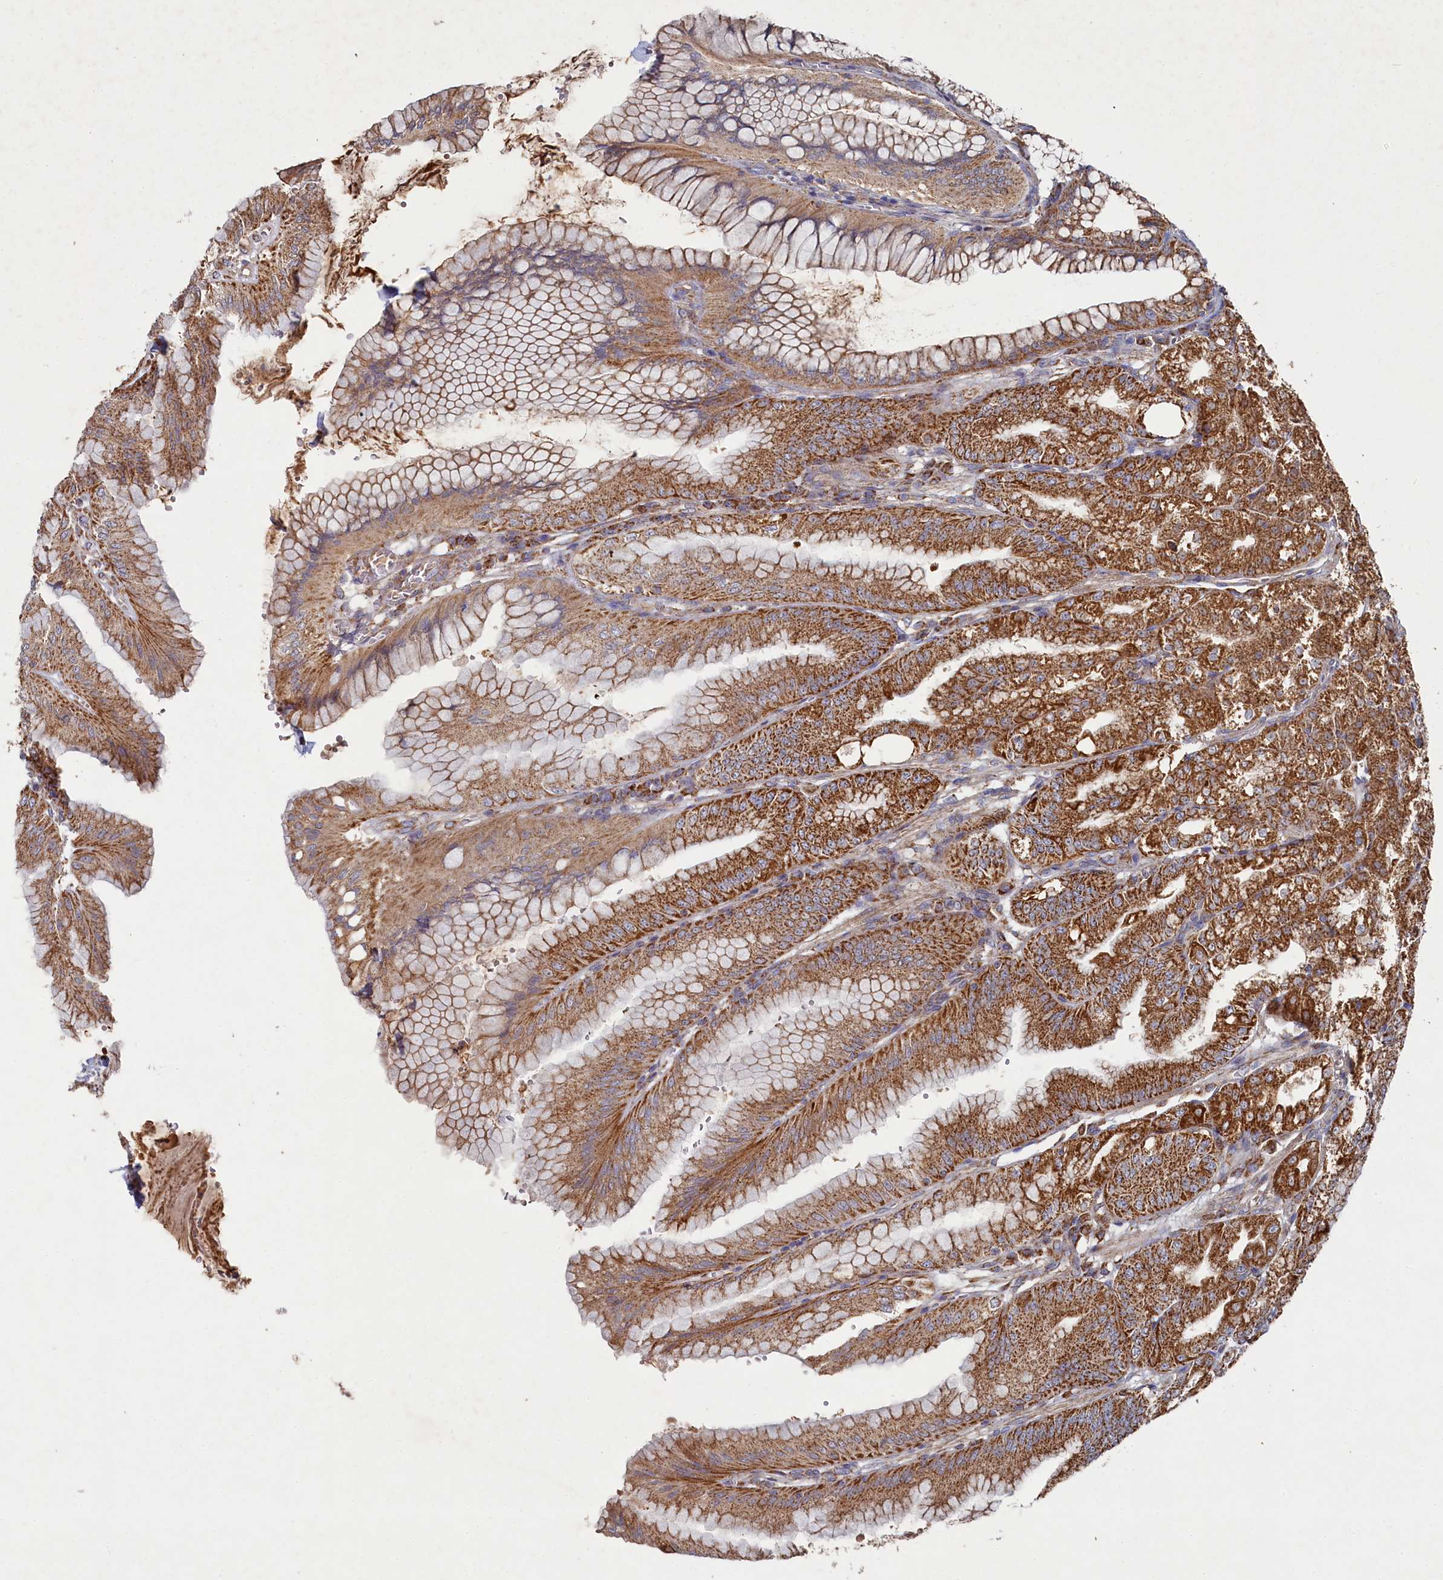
{"staining": {"intensity": "strong", "quantity": ">75%", "location": "cytoplasmic/membranous"}, "tissue": "stomach", "cell_type": "Glandular cells", "image_type": "normal", "snomed": [{"axis": "morphology", "description": "Normal tissue, NOS"}, {"axis": "topography", "description": "Stomach, lower"}], "caption": "Stomach was stained to show a protein in brown. There is high levels of strong cytoplasmic/membranous expression in approximately >75% of glandular cells.", "gene": "HAUS2", "patient": {"sex": "male", "age": 71}}